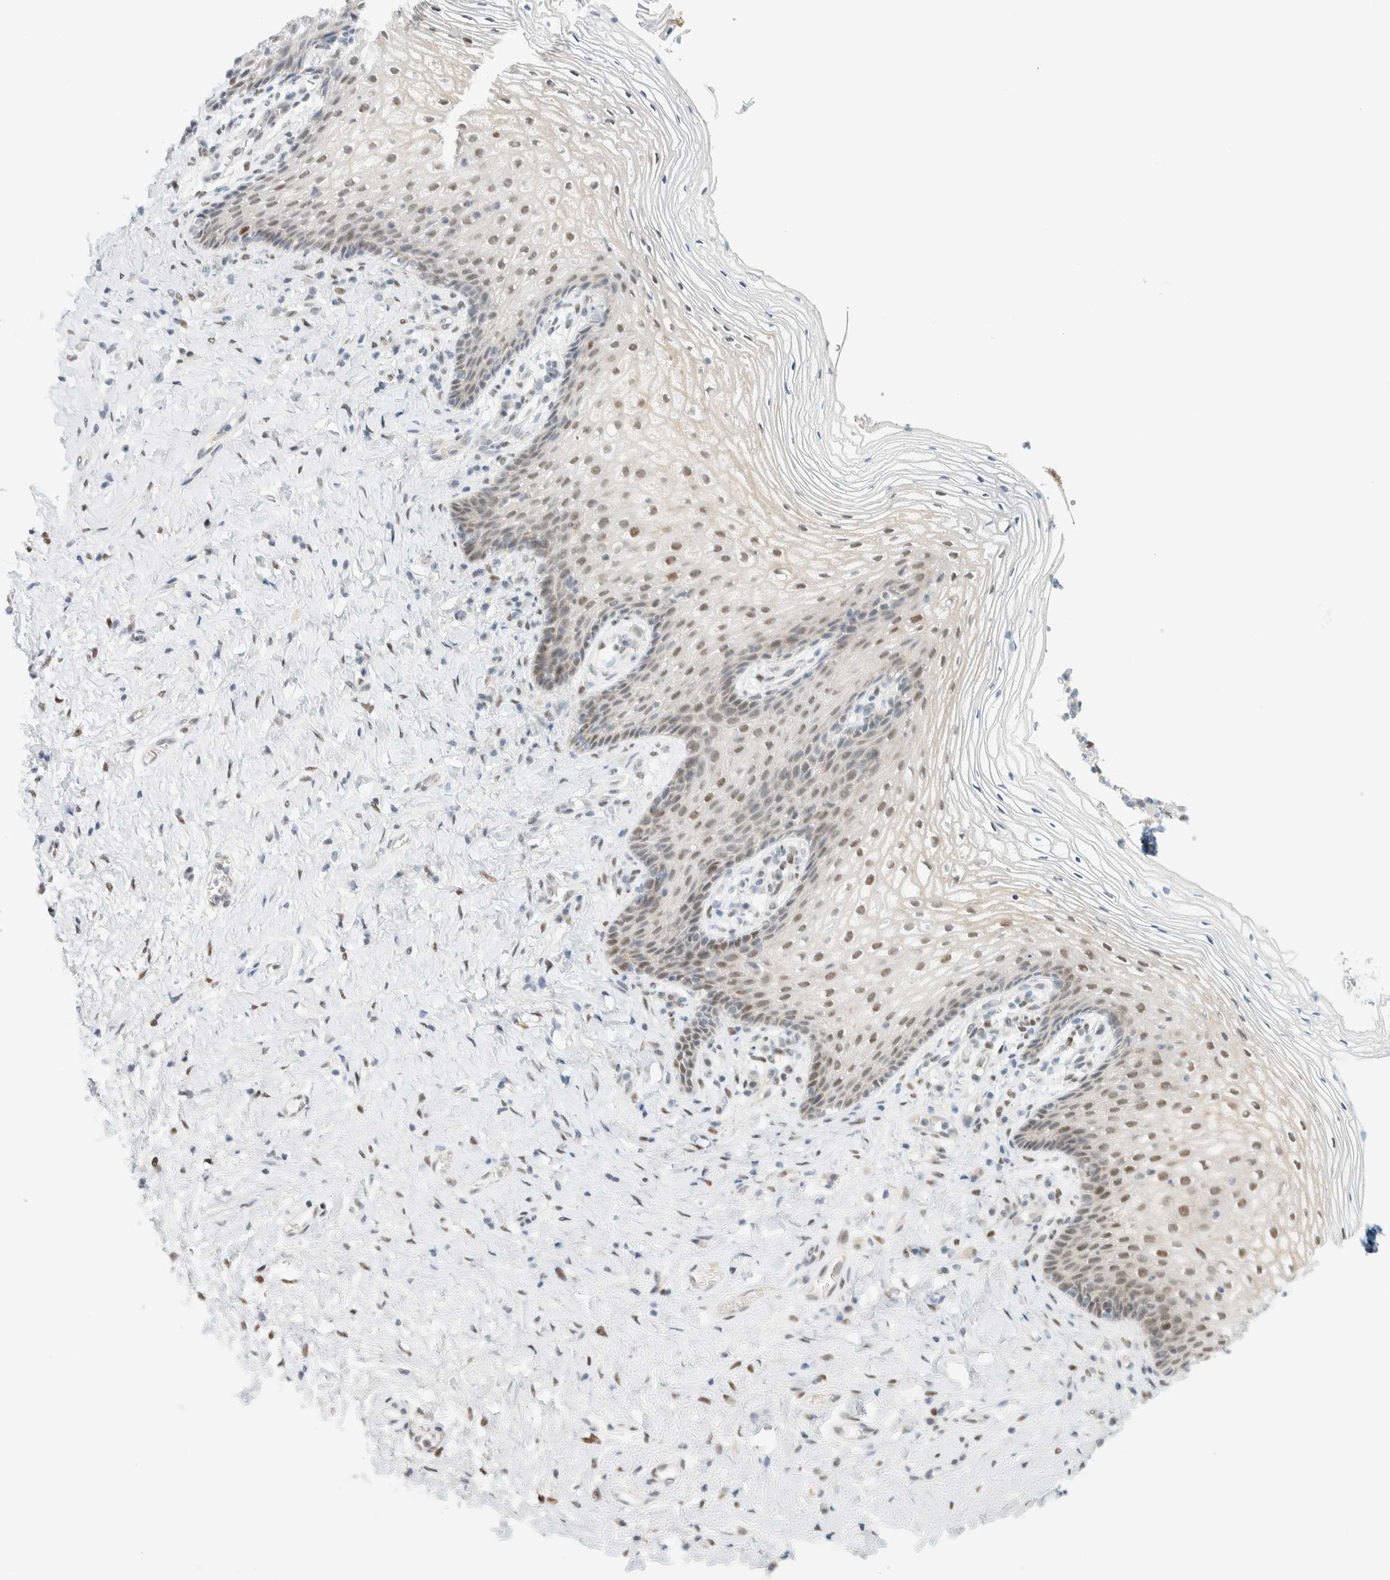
{"staining": {"intensity": "moderate", "quantity": "<25%", "location": "nuclear"}, "tissue": "vagina", "cell_type": "Squamous epithelial cells", "image_type": "normal", "snomed": [{"axis": "morphology", "description": "Normal tissue, NOS"}, {"axis": "topography", "description": "Vagina"}], "caption": "Protein analysis of normal vagina exhibits moderate nuclear expression in approximately <25% of squamous epithelial cells.", "gene": "ZNF683", "patient": {"sex": "female", "age": 60}}